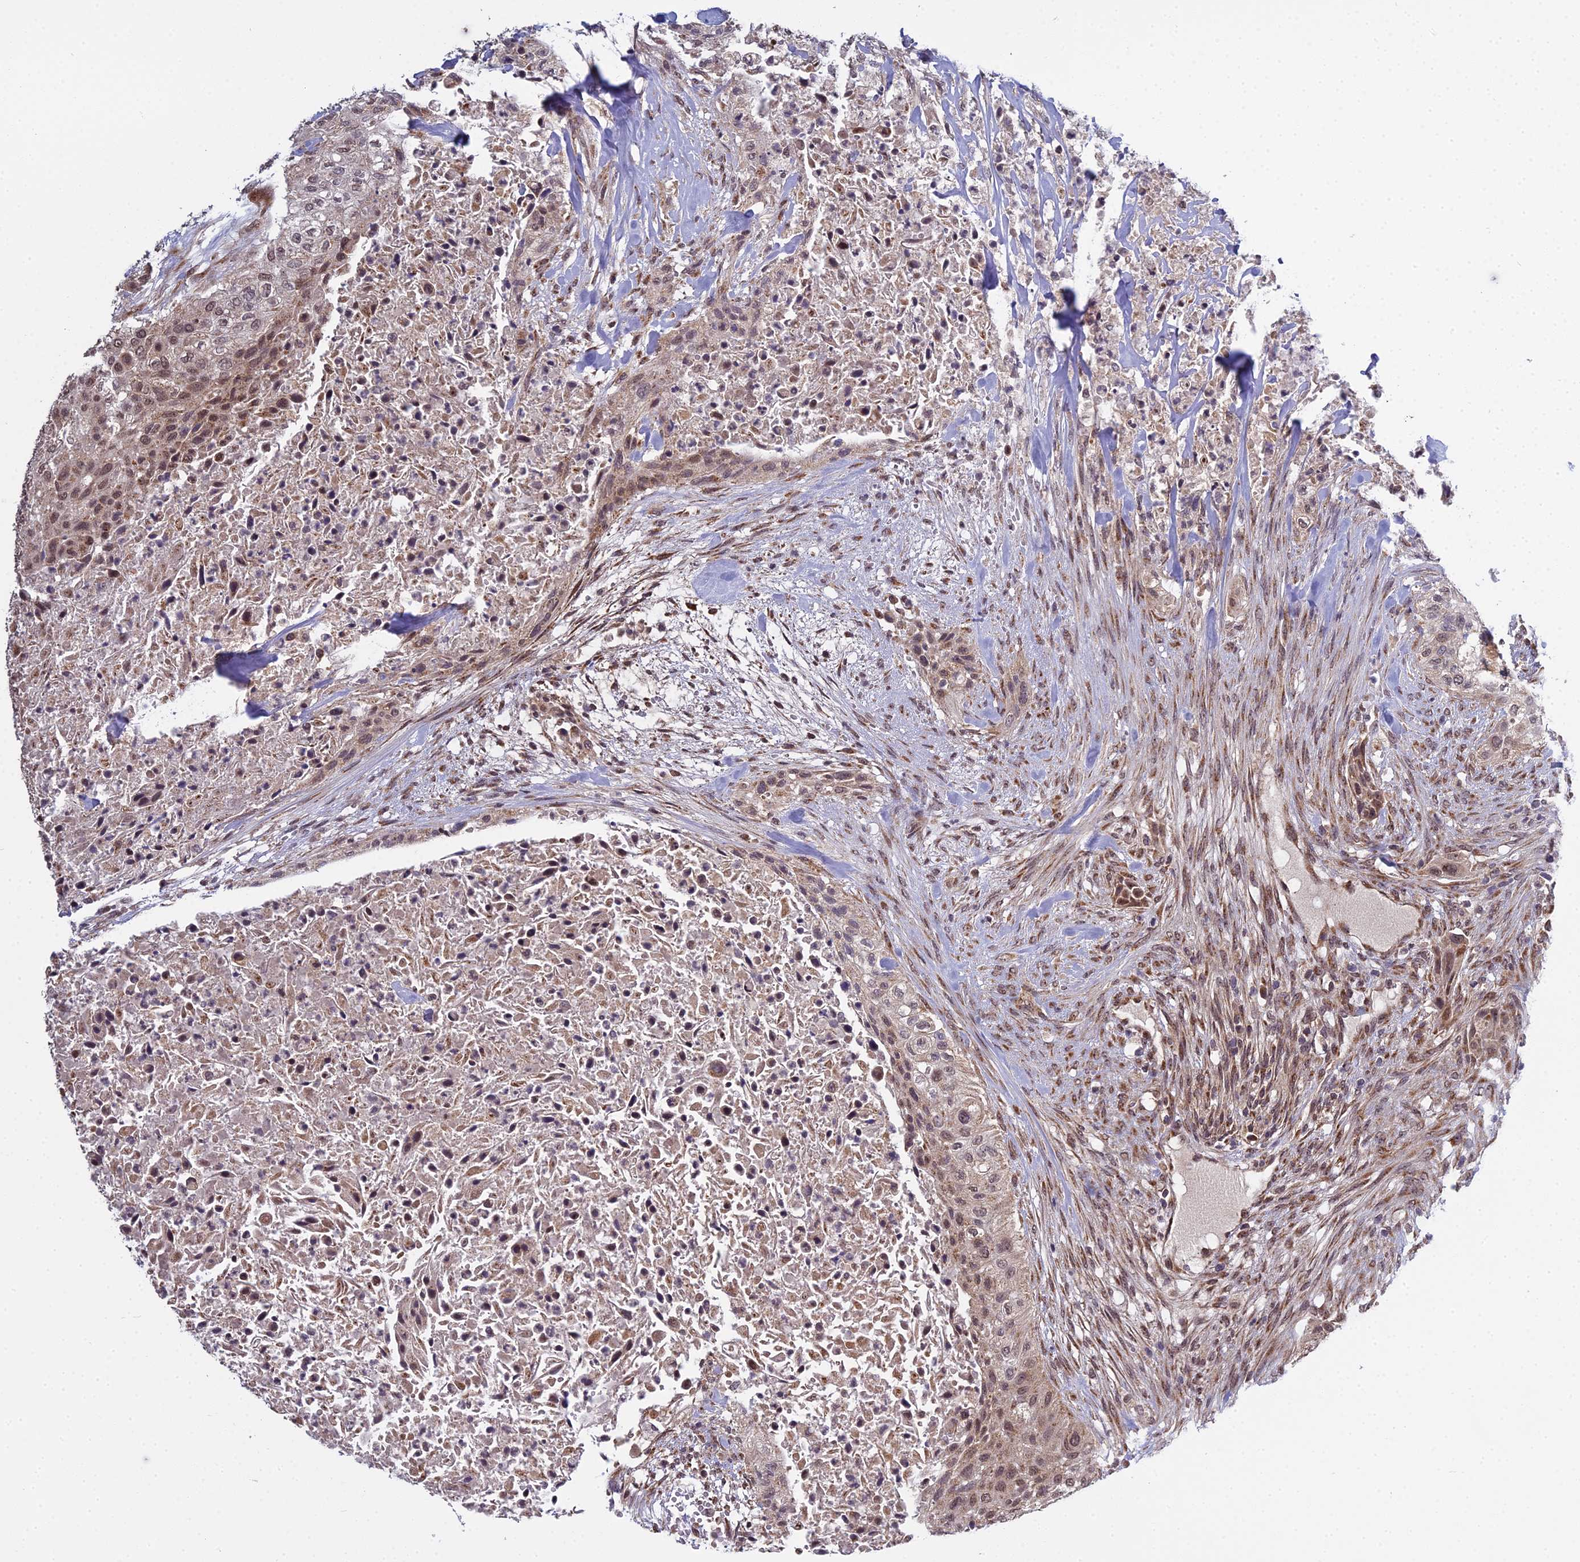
{"staining": {"intensity": "moderate", "quantity": ">75%", "location": "cytoplasmic/membranous,nuclear"}, "tissue": "urothelial cancer", "cell_type": "Tumor cells", "image_type": "cancer", "snomed": [{"axis": "morphology", "description": "Urothelial carcinoma, High grade"}, {"axis": "topography", "description": "Urinary bladder"}], "caption": "Approximately >75% of tumor cells in human urothelial cancer demonstrate moderate cytoplasmic/membranous and nuclear protein expression as visualized by brown immunohistochemical staining.", "gene": "MEOX1", "patient": {"sex": "male", "age": 35}}